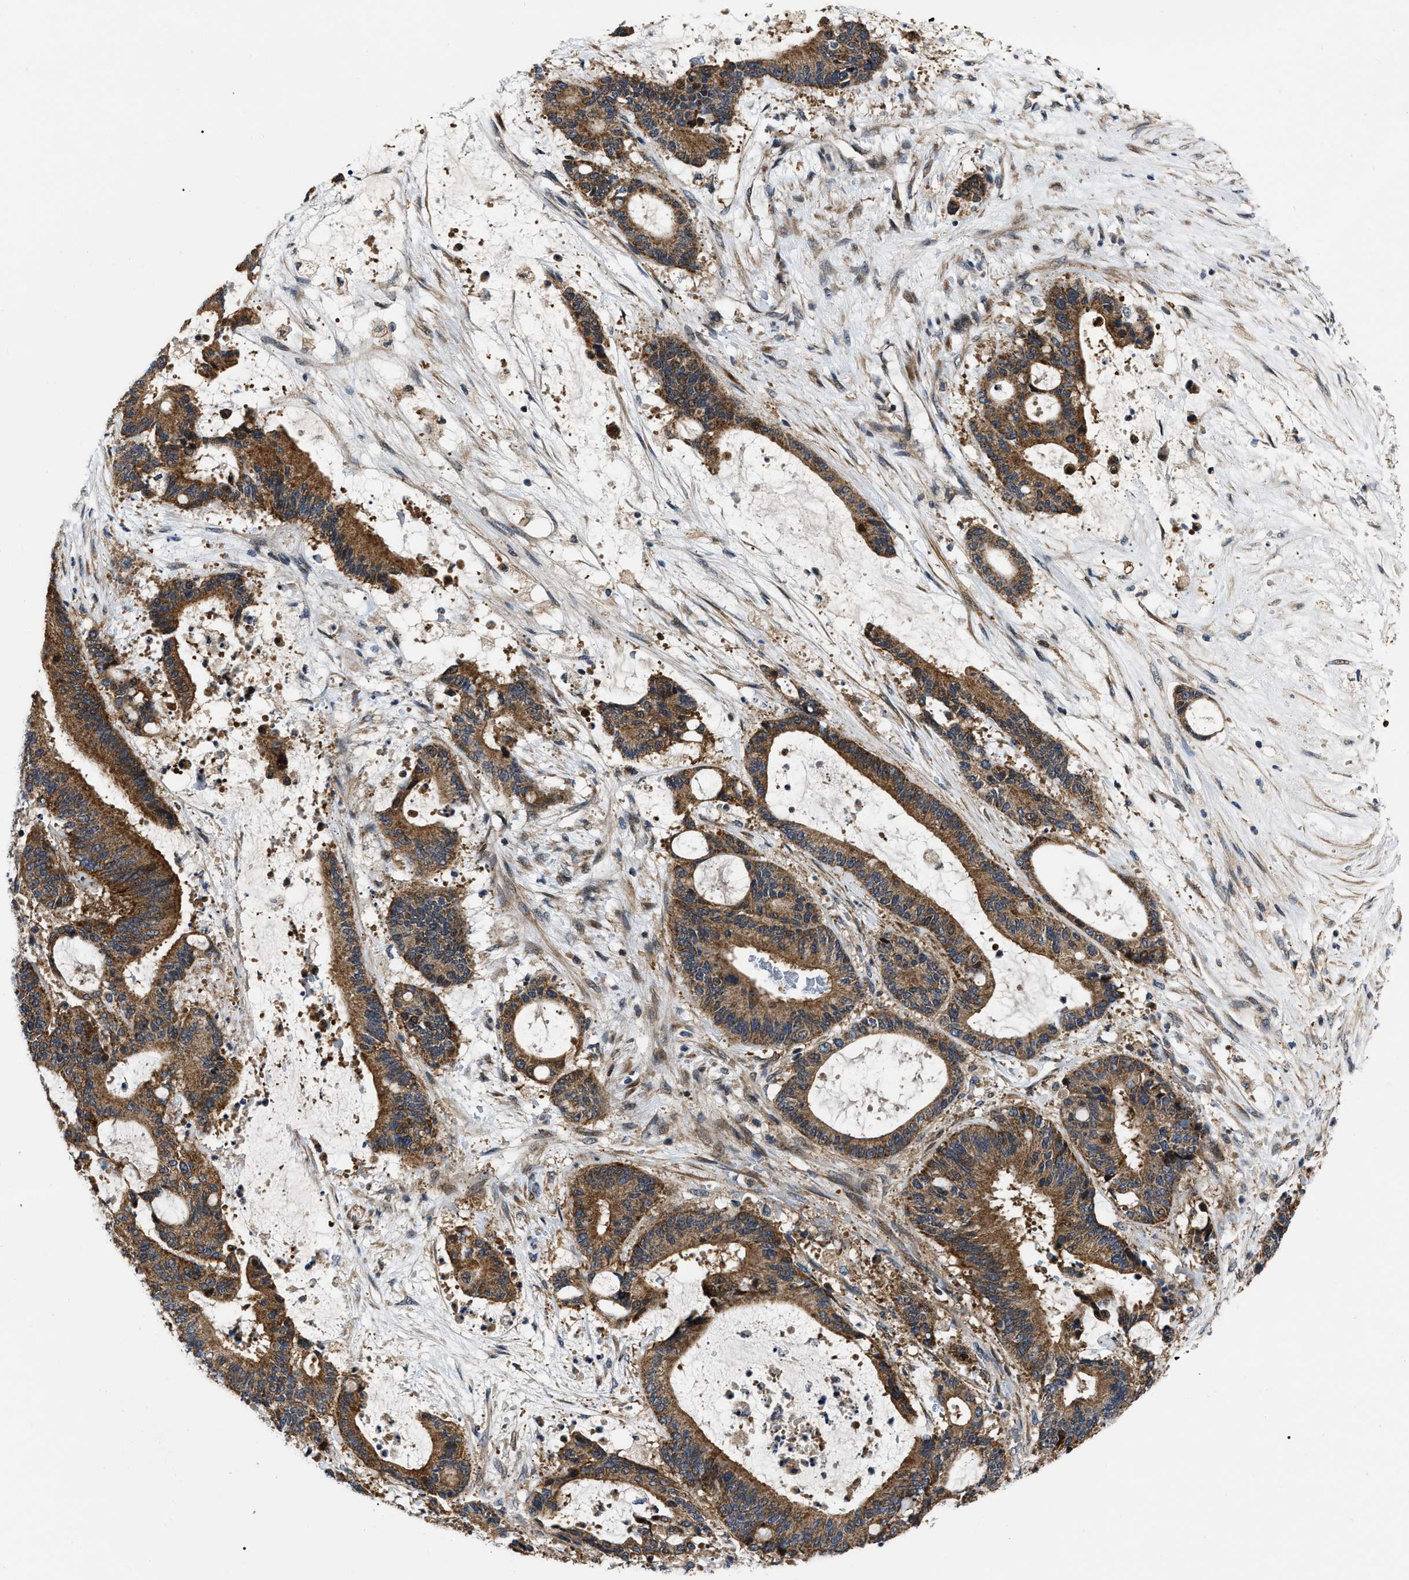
{"staining": {"intensity": "strong", "quantity": ">75%", "location": "cytoplasmic/membranous"}, "tissue": "liver cancer", "cell_type": "Tumor cells", "image_type": "cancer", "snomed": [{"axis": "morphology", "description": "Normal tissue, NOS"}, {"axis": "morphology", "description": "Cholangiocarcinoma"}, {"axis": "topography", "description": "Liver"}, {"axis": "topography", "description": "Peripheral nerve tissue"}], "caption": "High-magnification brightfield microscopy of liver cancer (cholangiocarcinoma) stained with DAB (3,3'-diaminobenzidine) (brown) and counterstained with hematoxylin (blue). tumor cells exhibit strong cytoplasmic/membranous staining is identified in approximately>75% of cells.", "gene": "PPWD1", "patient": {"sex": "female", "age": 73}}